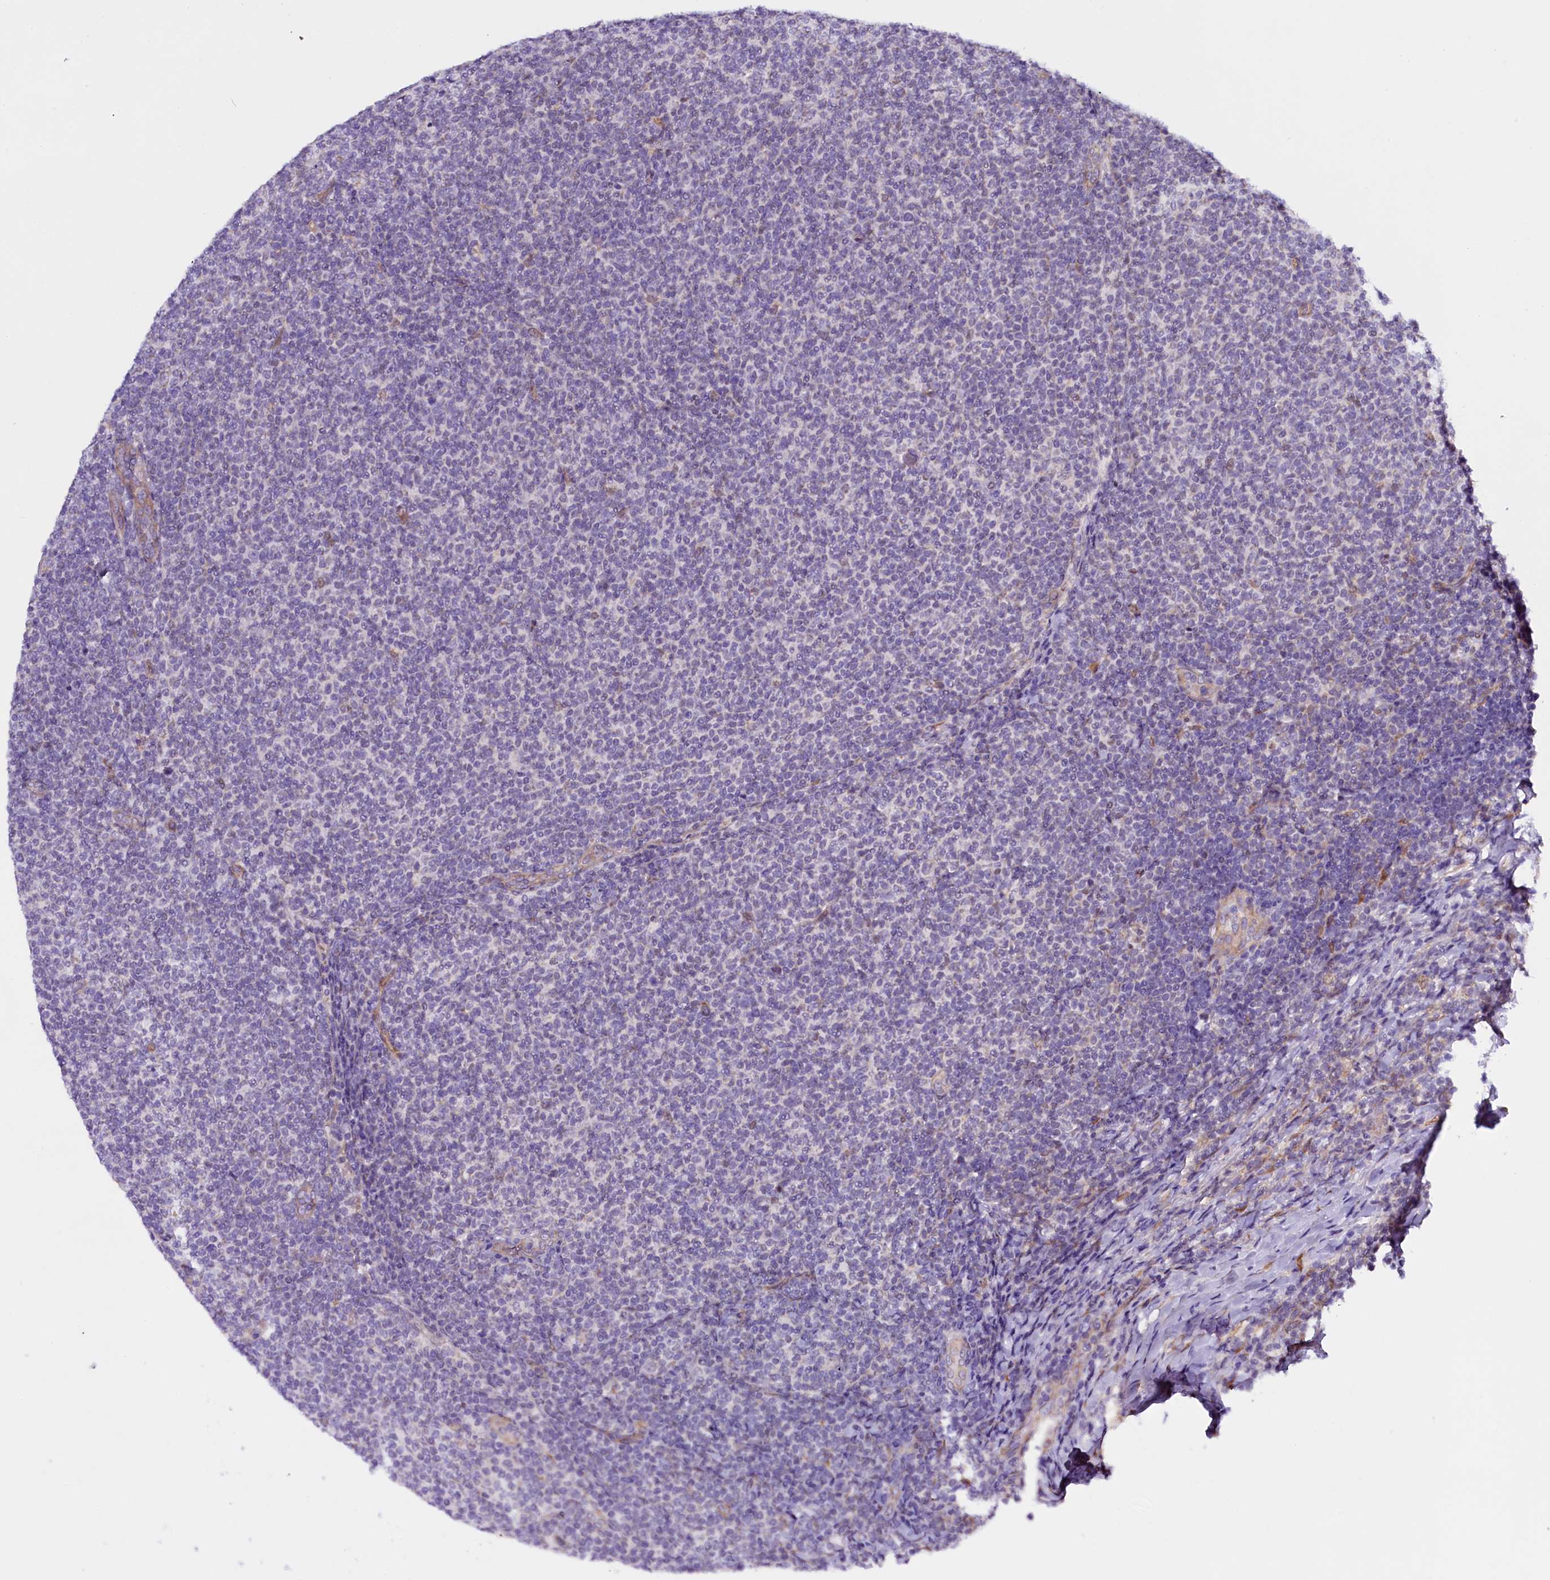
{"staining": {"intensity": "negative", "quantity": "none", "location": "none"}, "tissue": "lymphoma", "cell_type": "Tumor cells", "image_type": "cancer", "snomed": [{"axis": "morphology", "description": "Malignant lymphoma, non-Hodgkin's type, Low grade"}, {"axis": "topography", "description": "Lymph node"}], "caption": "There is no significant staining in tumor cells of lymphoma. (DAB immunohistochemistry (IHC) with hematoxylin counter stain).", "gene": "UACA", "patient": {"sex": "male", "age": 66}}